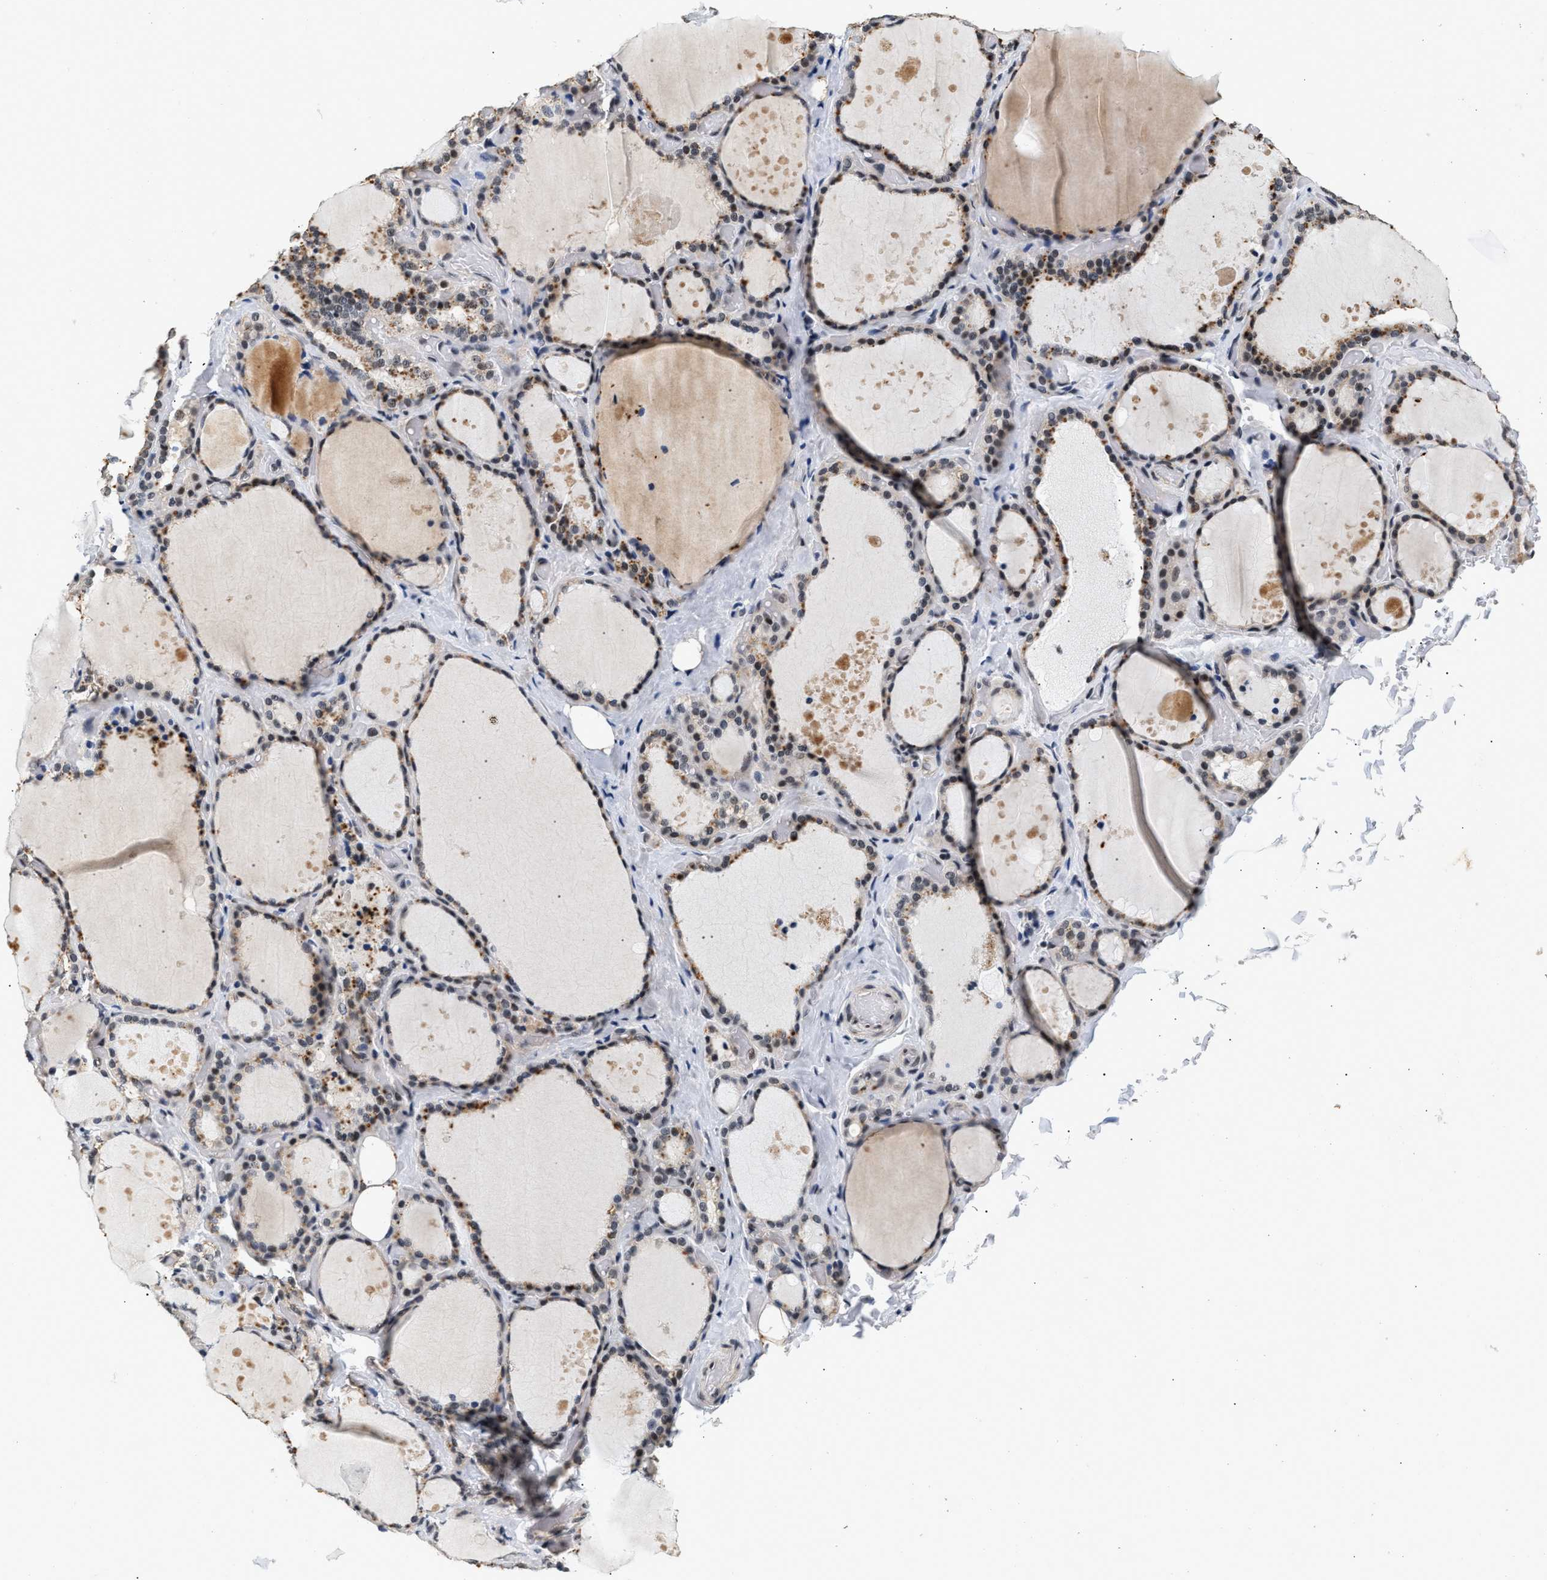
{"staining": {"intensity": "moderate", "quantity": "25%-75%", "location": "cytoplasmic/membranous,nuclear"}, "tissue": "thyroid gland", "cell_type": "Glandular cells", "image_type": "normal", "snomed": [{"axis": "morphology", "description": "Normal tissue, NOS"}, {"axis": "topography", "description": "Thyroid gland"}], "caption": "Immunohistochemistry (IHC) (DAB) staining of unremarkable thyroid gland shows moderate cytoplasmic/membranous,nuclear protein staining in approximately 25%-75% of glandular cells.", "gene": "THOC1", "patient": {"sex": "female", "age": 44}}